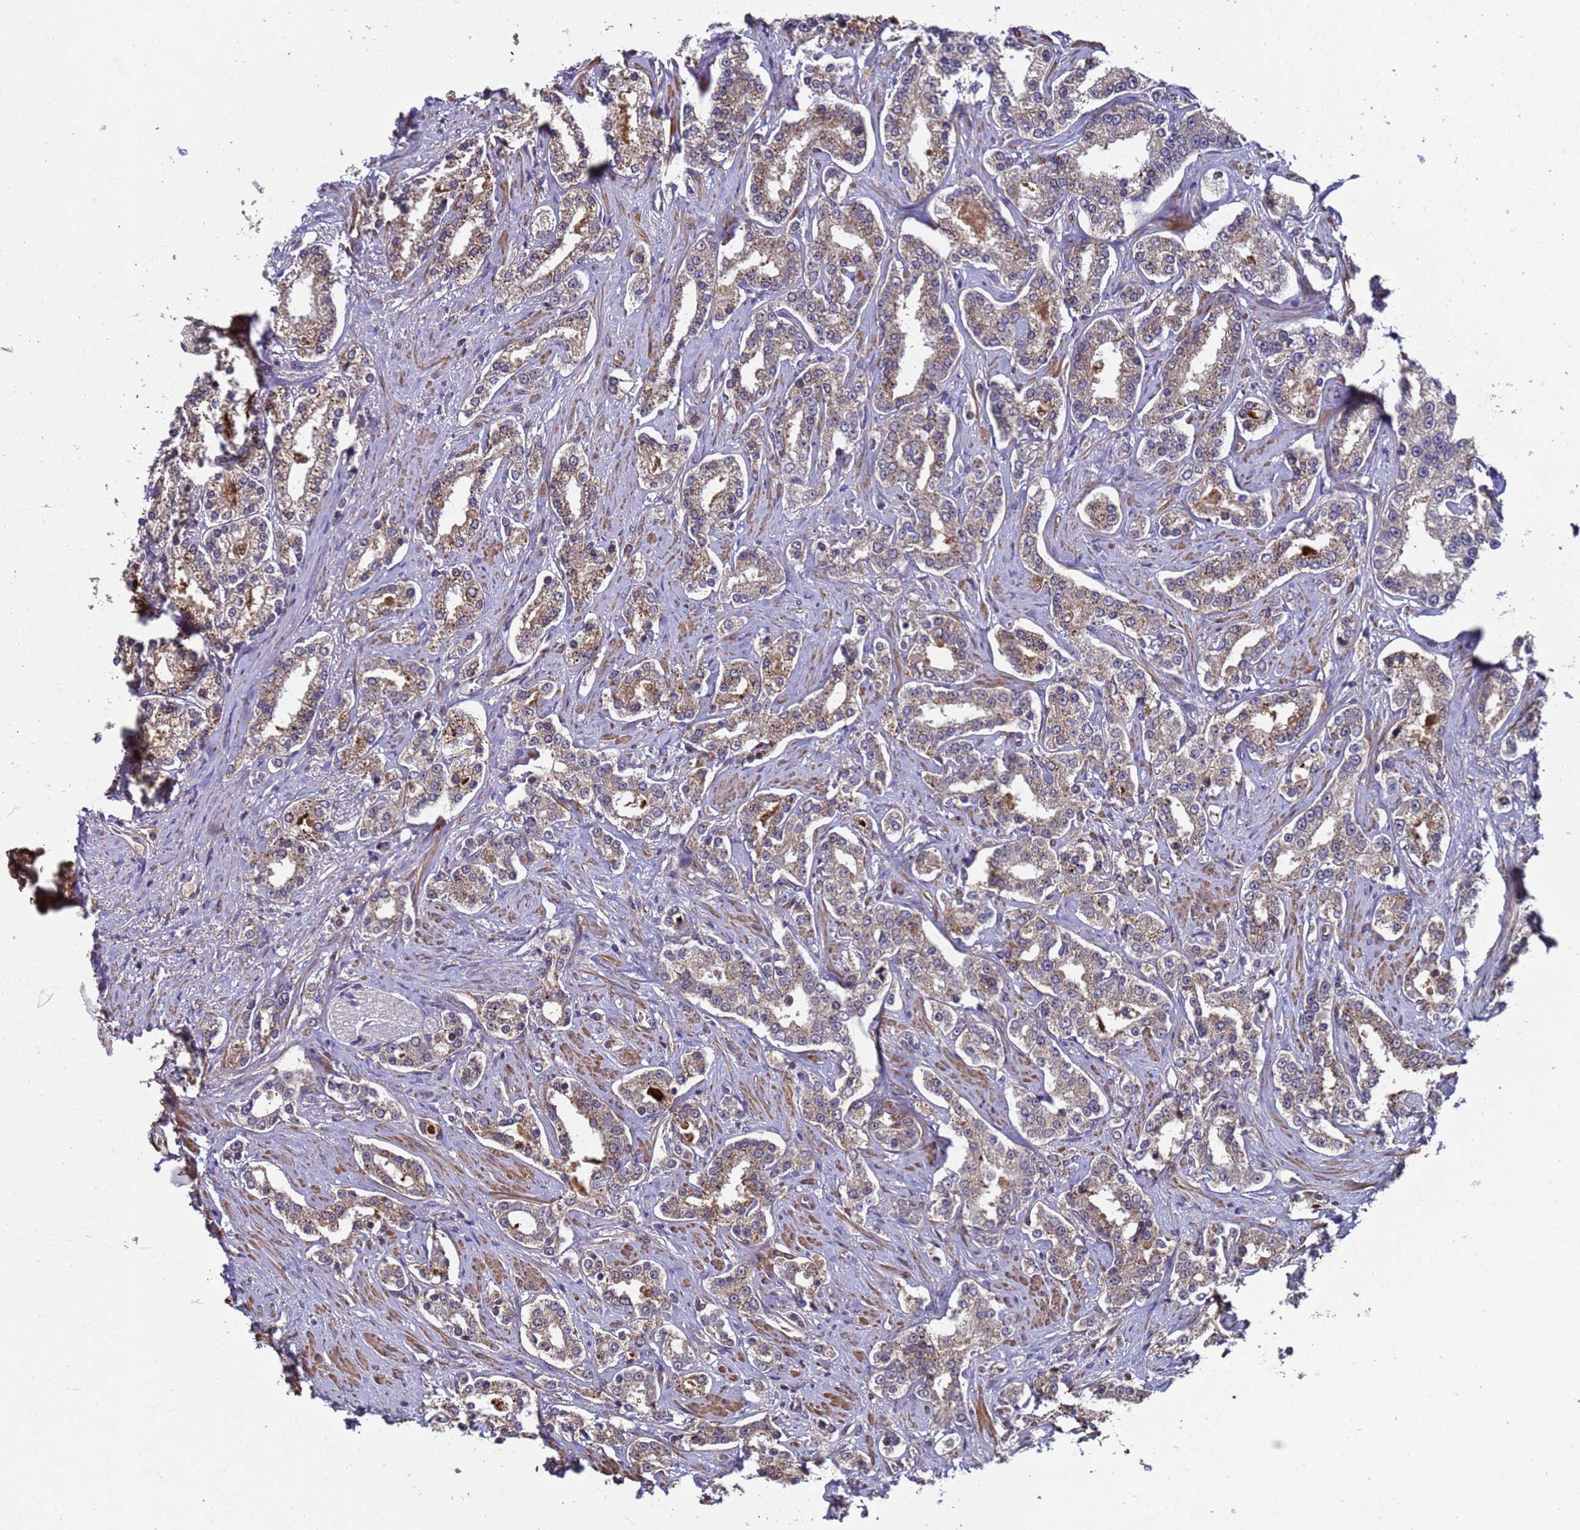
{"staining": {"intensity": "moderate", "quantity": ">75%", "location": "cytoplasmic/membranous"}, "tissue": "prostate cancer", "cell_type": "Tumor cells", "image_type": "cancer", "snomed": [{"axis": "morphology", "description": "Normal tissue, NOS"}, {"axis": "morphology", "description": "Adenocarcinoma, High grade"}, {"axis": "topography", "description": "Prostate"}], "caption": "Prostate cancer was stained to show a protein in brown. There is medium levels of moderate cytoplasmic/membranous expression in approximately >75% of tumor cells.", "gene": "GSTCD", "patient": {"sex": "male", "age": 83}}